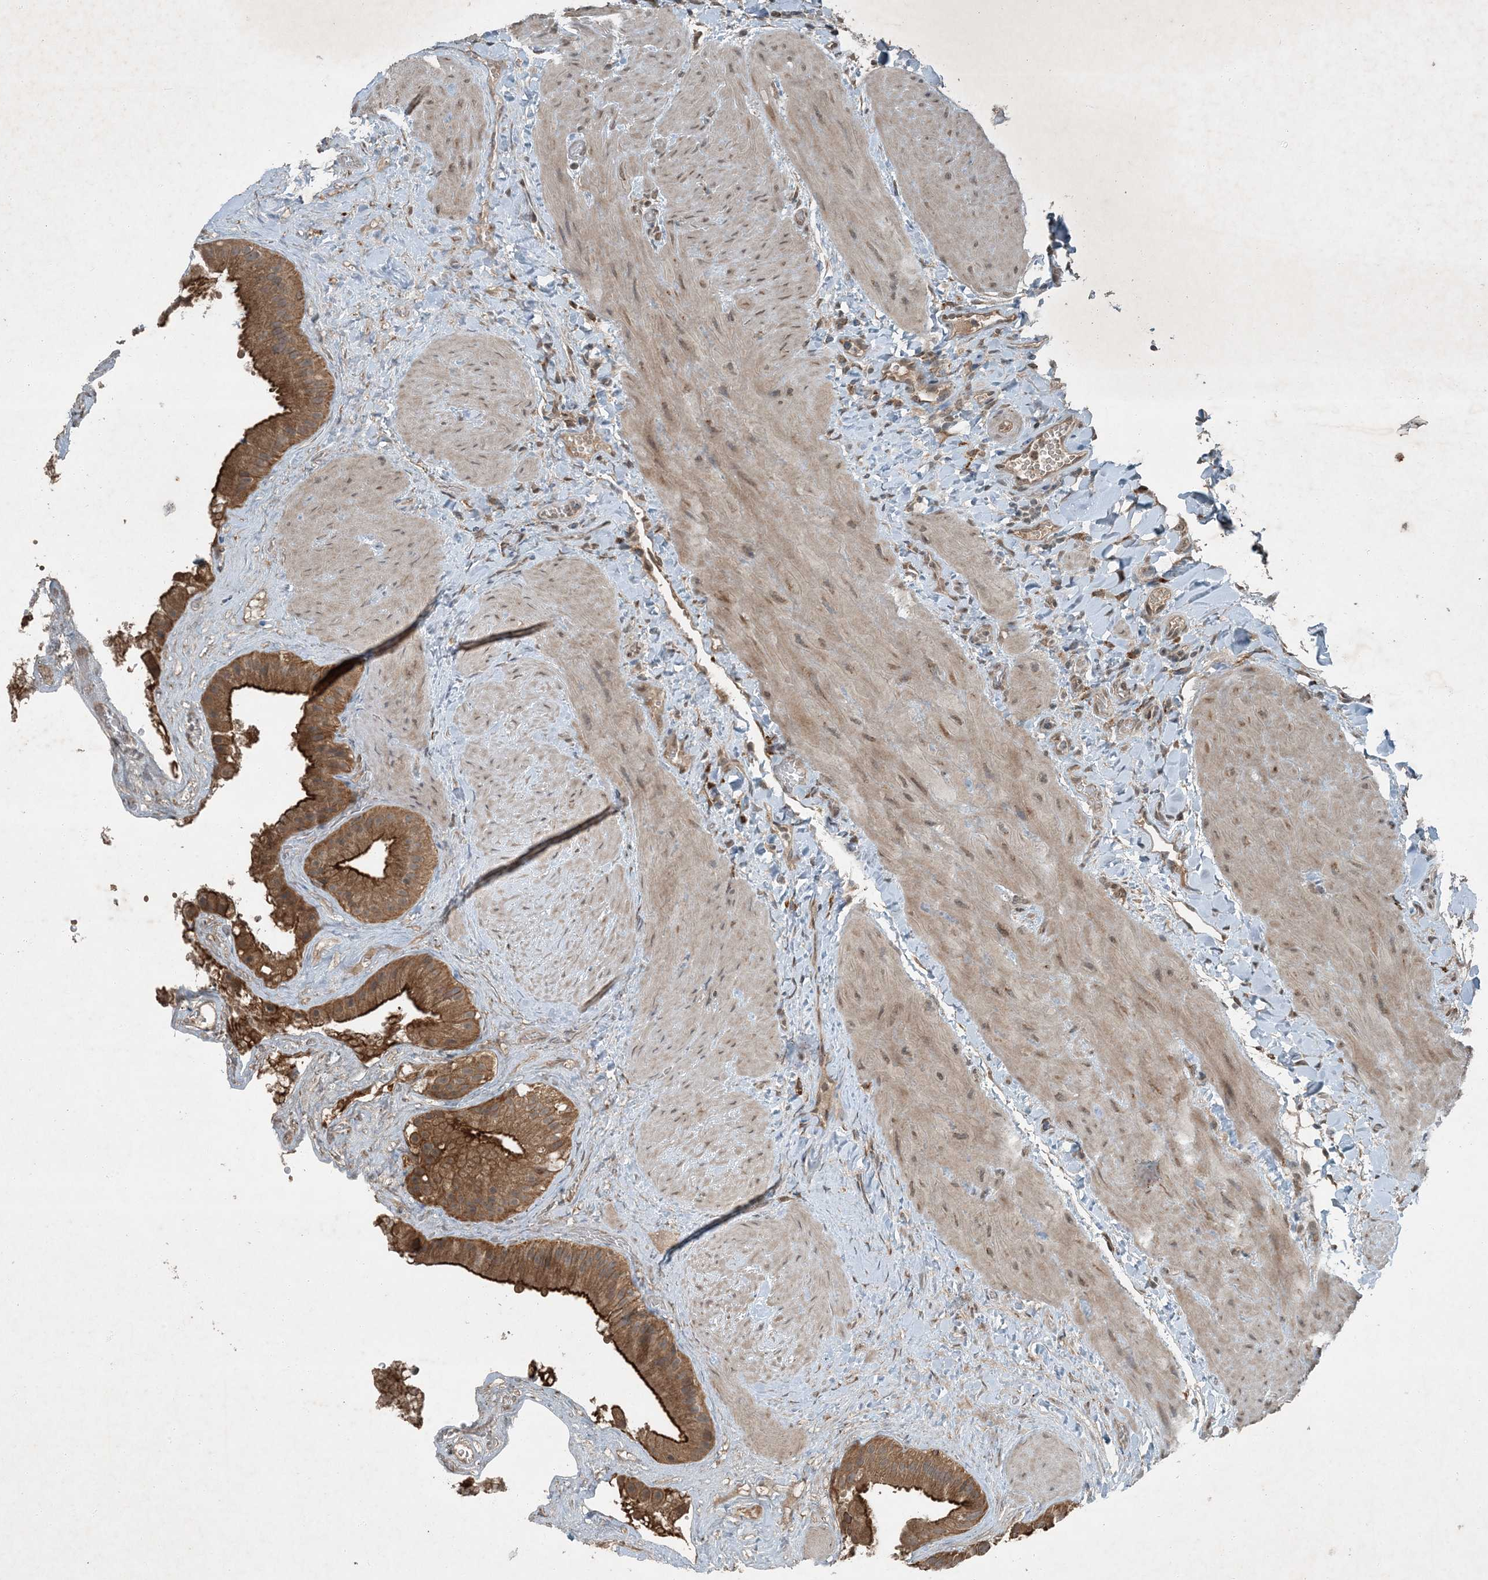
{"staining": {"intensity": "moderate", "quantity": ">75%", "location": "cytoplasmic/membranous"}, "tissue": "gallbladder", "cell_type": "Glandular cells", "image_type": "normal", "snomed": [{"axis": "morphology", "description": "Normal tissue, NOS"}, {"axis": "topography", "description": "Gallbladder"}], "caption": "The immunohistochemical stain labels moderate cytoplasmic/membranous expression in glandular cells of normal gallbladder.", "gene": "MDN1", "patient": {"sex": "male", "age": 55}}